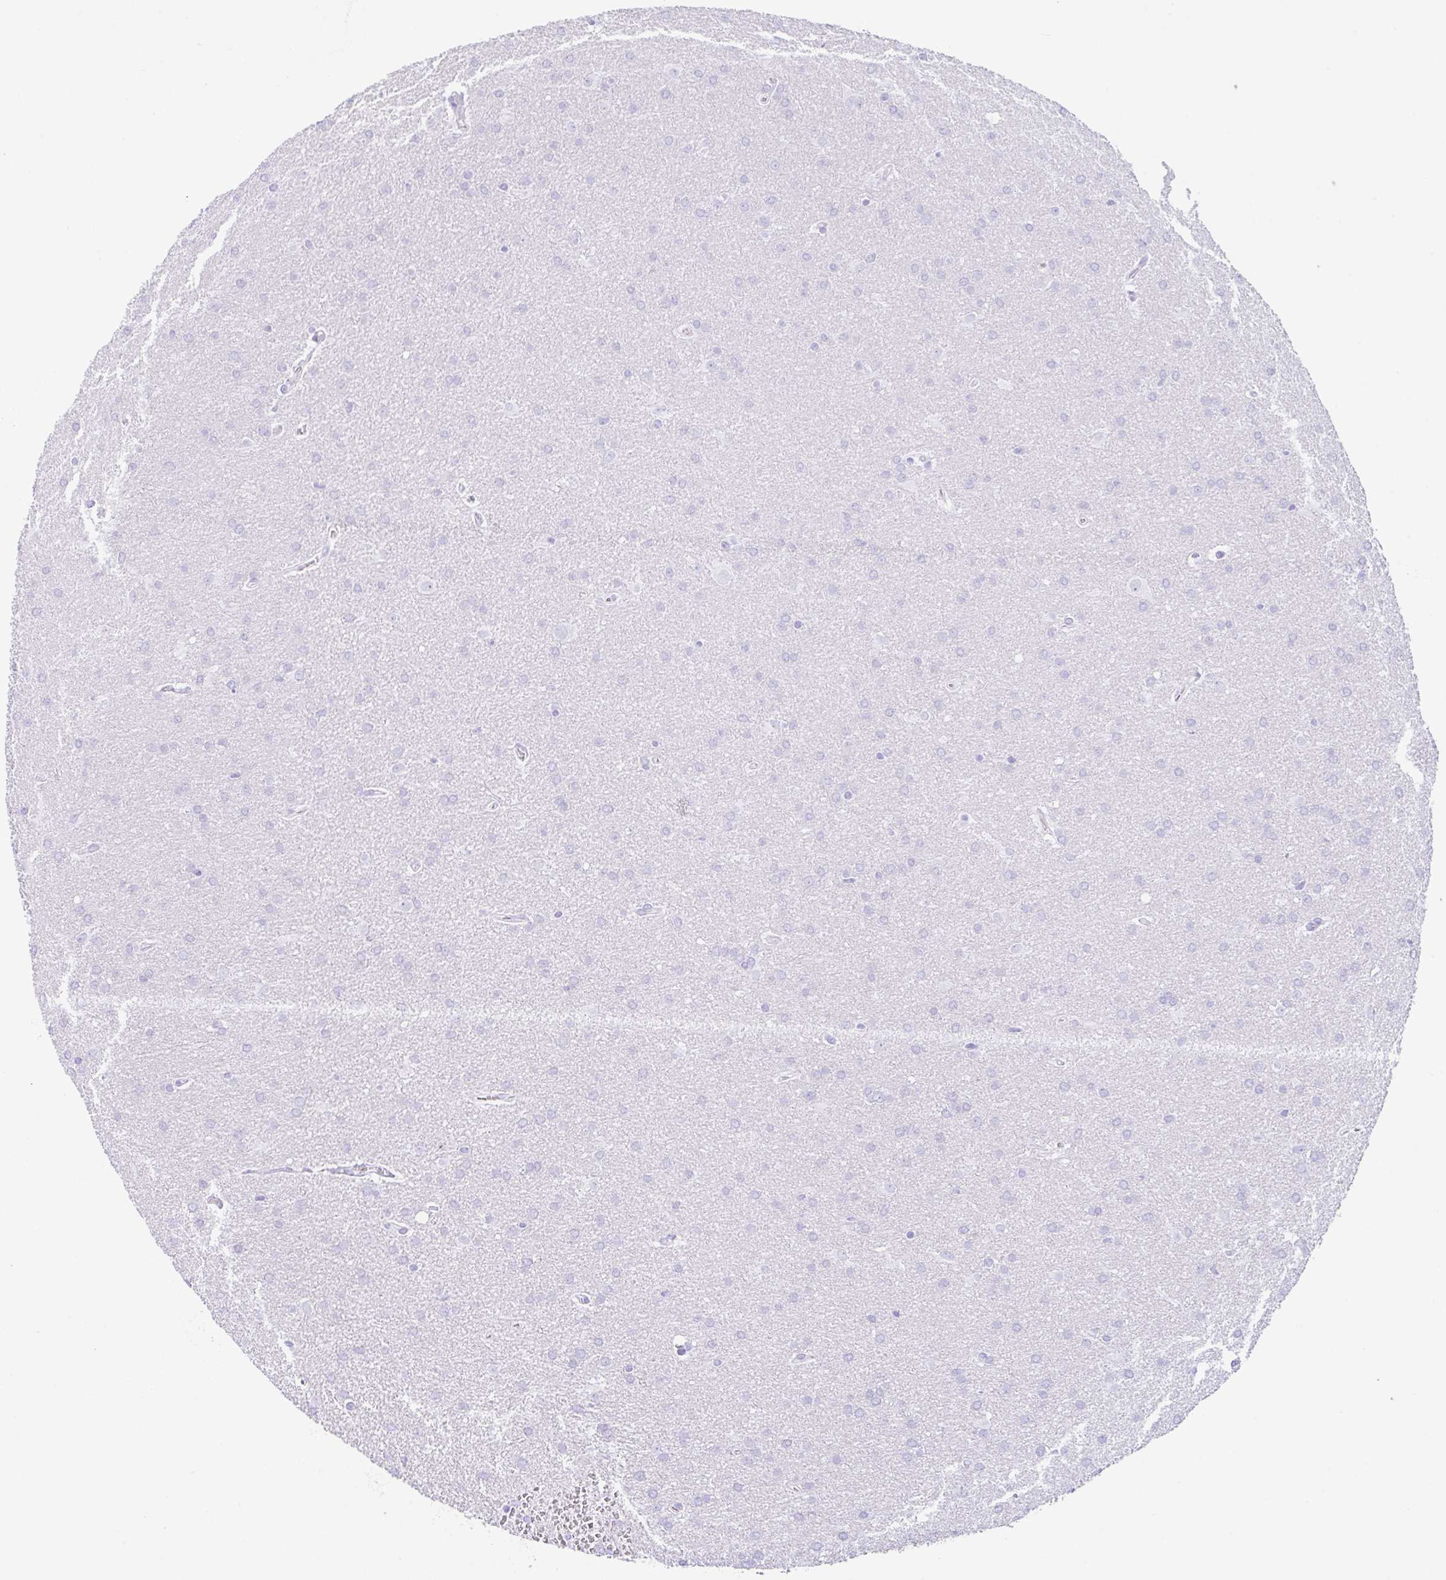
{"staining": {"intensity": "negative", "quantity": "none", "location": "none"}, "tissue": "glioma", "cell_type": "Tumor cells", "image_type": "cancer", "snomed": [{"axis": "morphology", "description": "Glioma, malignant, Low grade"}, {"axis": "topography", "description": "Brain"}], "caption": "An immunohistochemistry (IHC) photomicrograph of malignant glioma (low-grade) is shown. There is no staining in tumor cells of malignant glioma (low-grade). The staining was performed using DAB to visualize the protein expression in brown, while the nuclei were stained in blue with hematoxylin (Magnification: 20x).", "gene": "CPA1", "patient": {"sex": "female", "age": 32}}